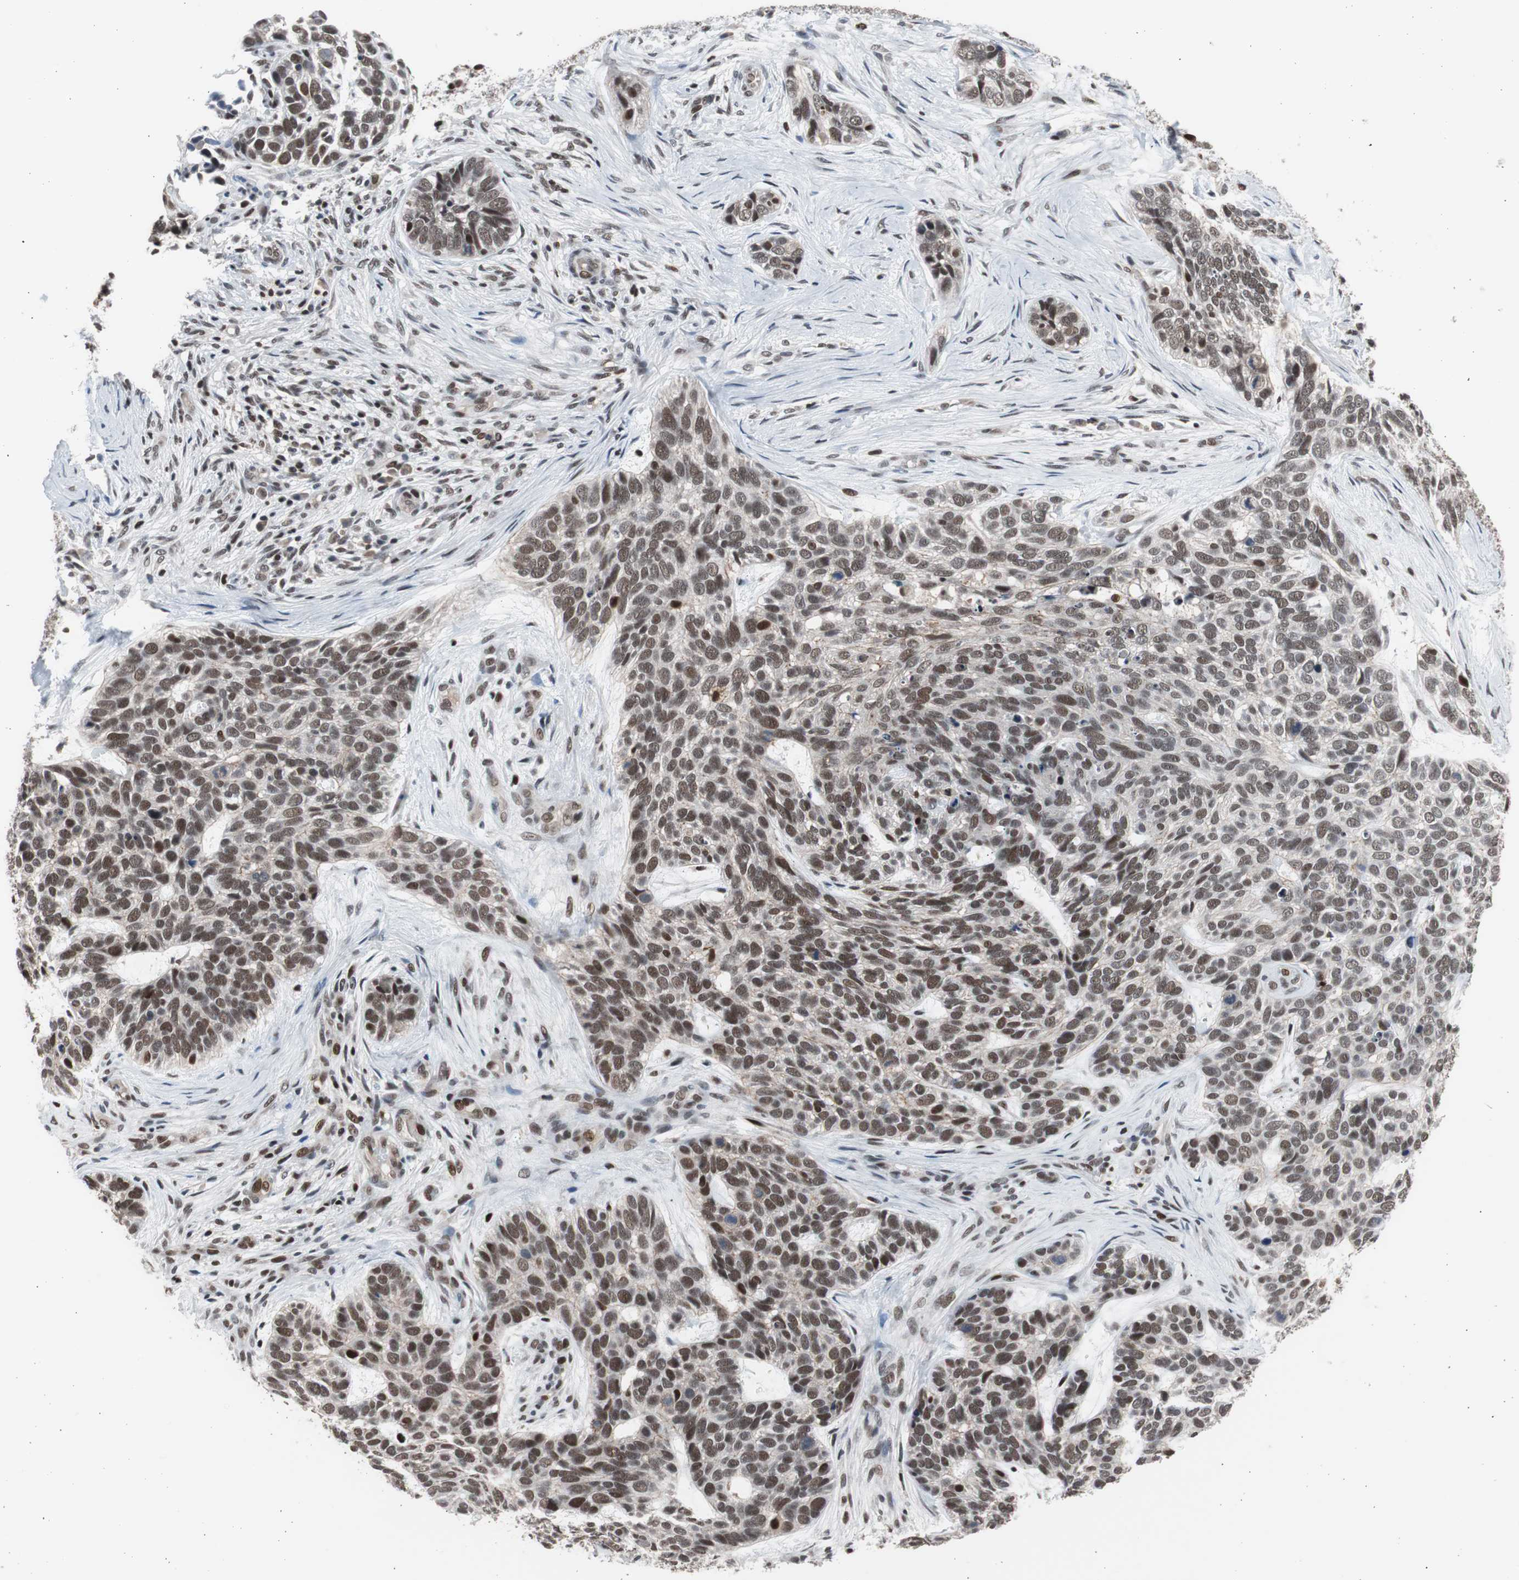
{"staining": {"intensity": "strong", "quantity": ">75%", "location": "nuclear"}, "tissue": "skin cancer", "cell_type": "Tumor cells", "image_type": "cancer", "snomed": [{"axis": "morphology", "description": "Basal cell carcinoma"}, {"axis": "topography", "description": "Skin"}], "caption": "High-magnification brightfield microscopy of skin cancer (basal cell carcinoma) stained with DAB (3,3'-diaminobenzidine) (brown) and counterstained with hematoxylin (blue). tumor cells exhibit strong nuclear positivity is seen in about>75% of cells. (DAB (3,3'-diaminobenzidine) = brown stain, brightfield microscopy at high magnification).", "gene": "RPA1", "patient": {"sex": "male", "age": 87}}